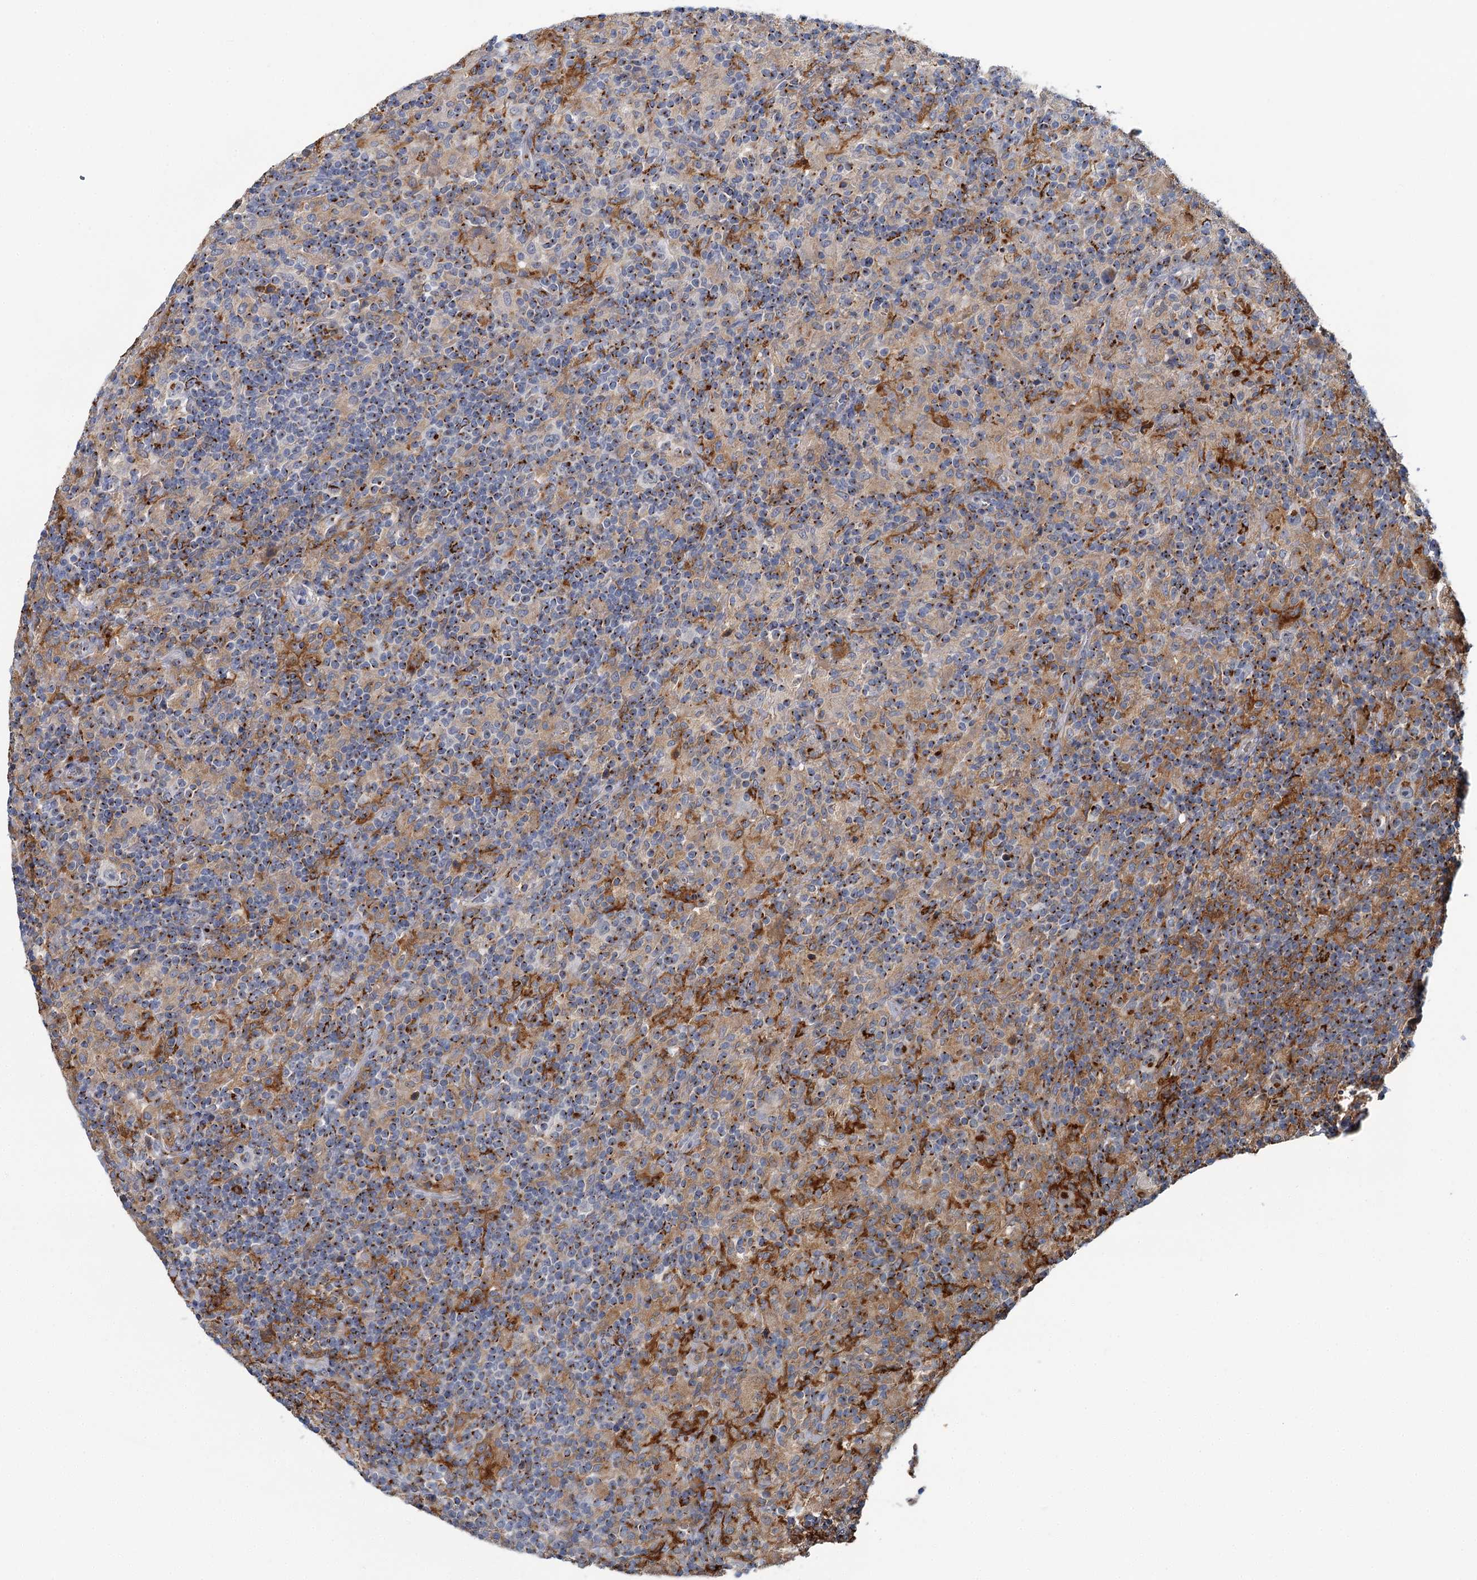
{"staining": {"intensity": "moderate", "quantity": "<25%", "location": "cytoplasmic/membranous"}, "tissue": "lymphoma", "cell_type": "Tumor cells", "image_type": "cancer", "snomed": [{"axis": "morphology", "description": "Hodgkin's disease, NOS"}, {"axis": "topography", "description": "Lymph node"}], "caption": "Tumor cells reveal low levels of moderate cytoplasmic/membranous staining in approximately <25% of cells in Hodgkin's disease.", "gene": "BET1L", "patient": {"sex": "male", "age": 70}}